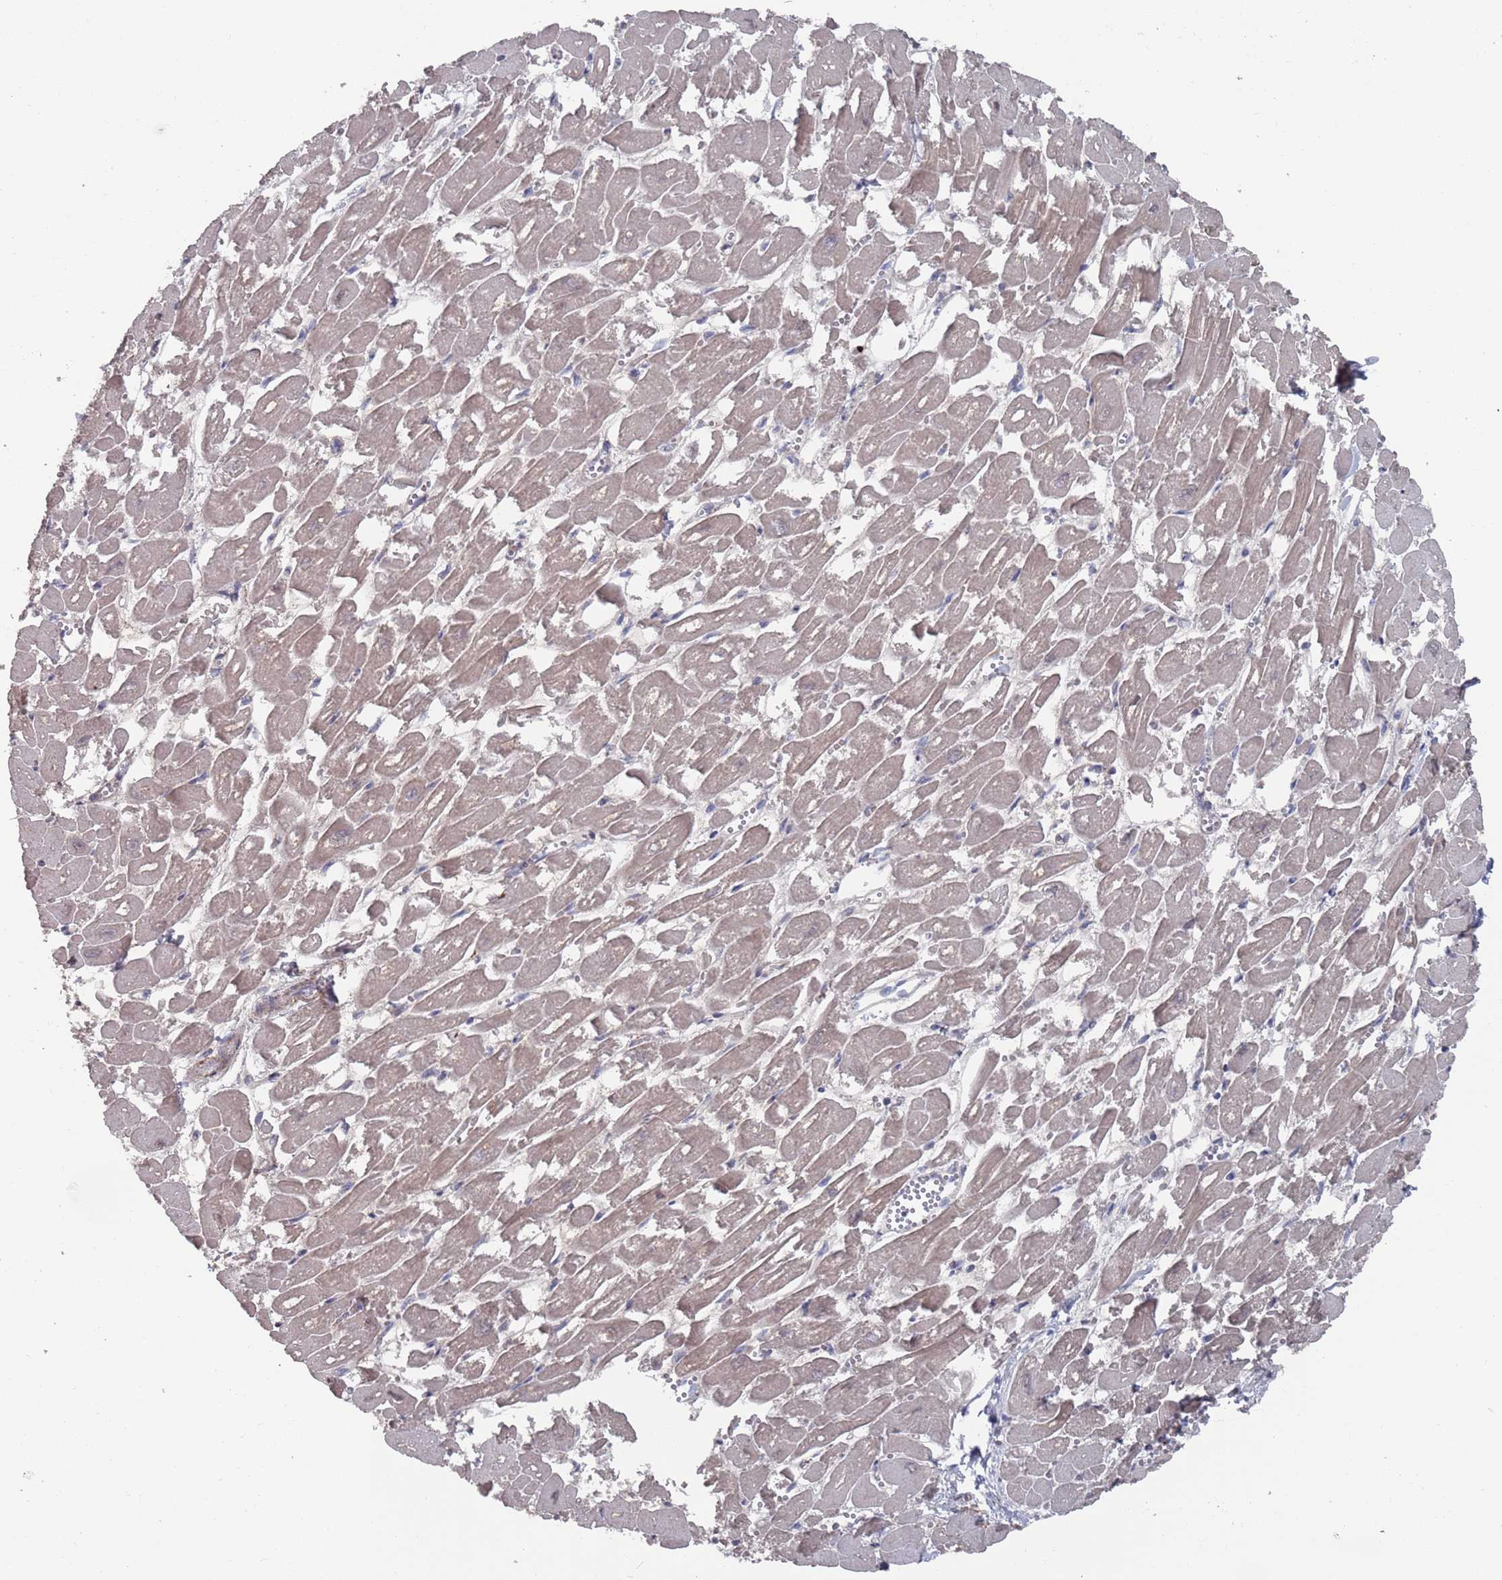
{"staining": {"intensity": "weak", "quantity": "25%-75%", "location": "cytoplasmic/membranous"}, "tissue": "heart muscle", "cell_type": "Cardiomyocytes", "image_type": "normal", "snomed": [{"axis": "morphology", "description": "Normal tissue, NOS"}, {"axis": "topography", "description": "Heart"}], "caption": "Immunohistochemical staining of normal heart muscle shows weak cytoplasmic/membranous protein staining in approximately 25%-75% of cardiomyocytes.", "gene": "DGKD", "patient": {"sex": "male", "age": 54}}